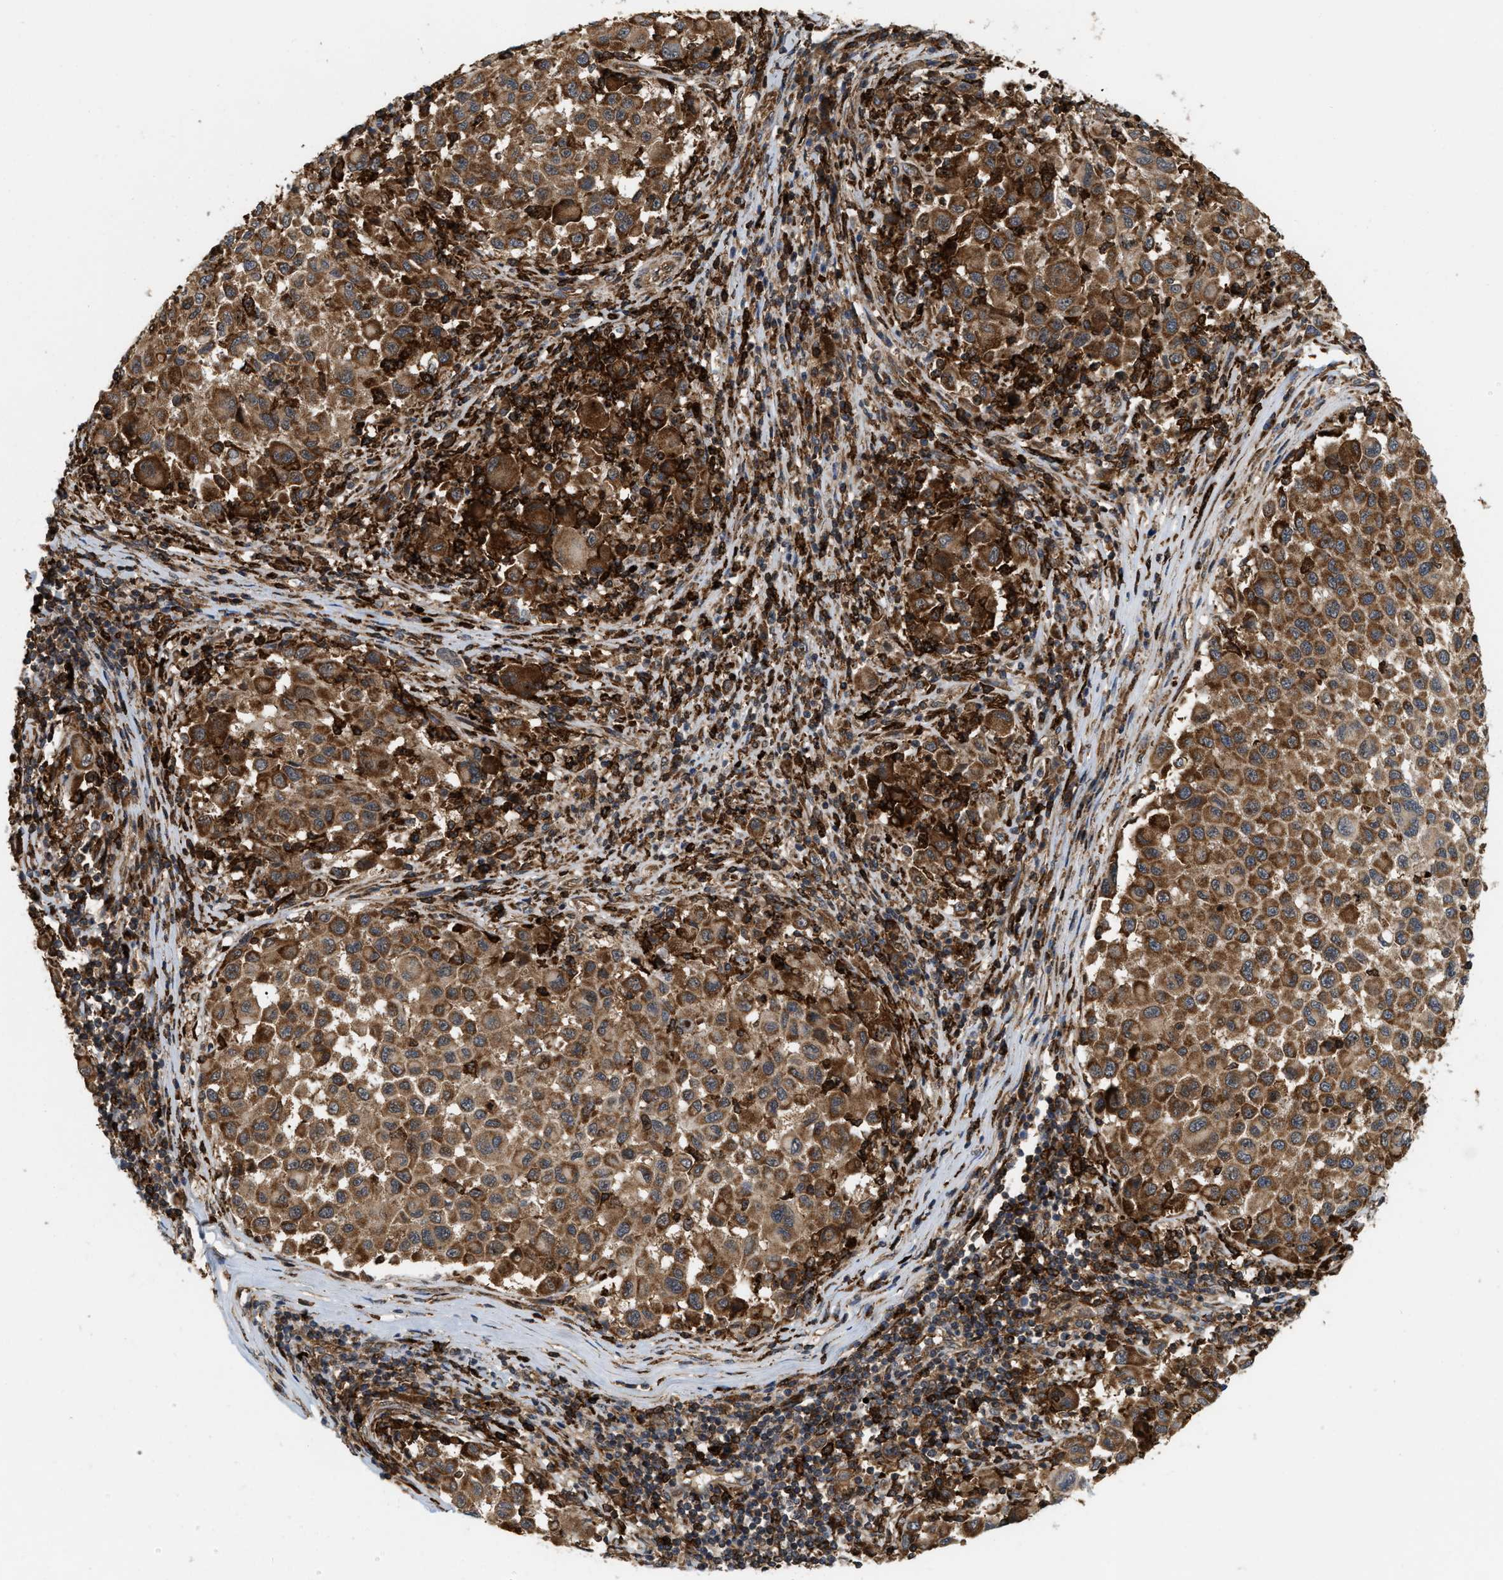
{"staining": {"intensity": "strong", "quantity": ">75%", "location": "cytoplasmic/membranous"}, "tissue": "melanoma", "cell_type": "Tumor cells", "image_type": "cancer", "snomed": [{"axis": "morphology", "description": "Malignant melanoma, Metastatic site"}, {"axis": "topography", "description": "Lymph node"}], "caption": "An immunohistochemistry micrograph of tumor tissue is shown. Protein staining in brown highlights strong cytoplasmic/membranous positivity in melanoma within tumor cells.", "gene": "IQCE", "patient": {"sex": "male", "age": 61}}